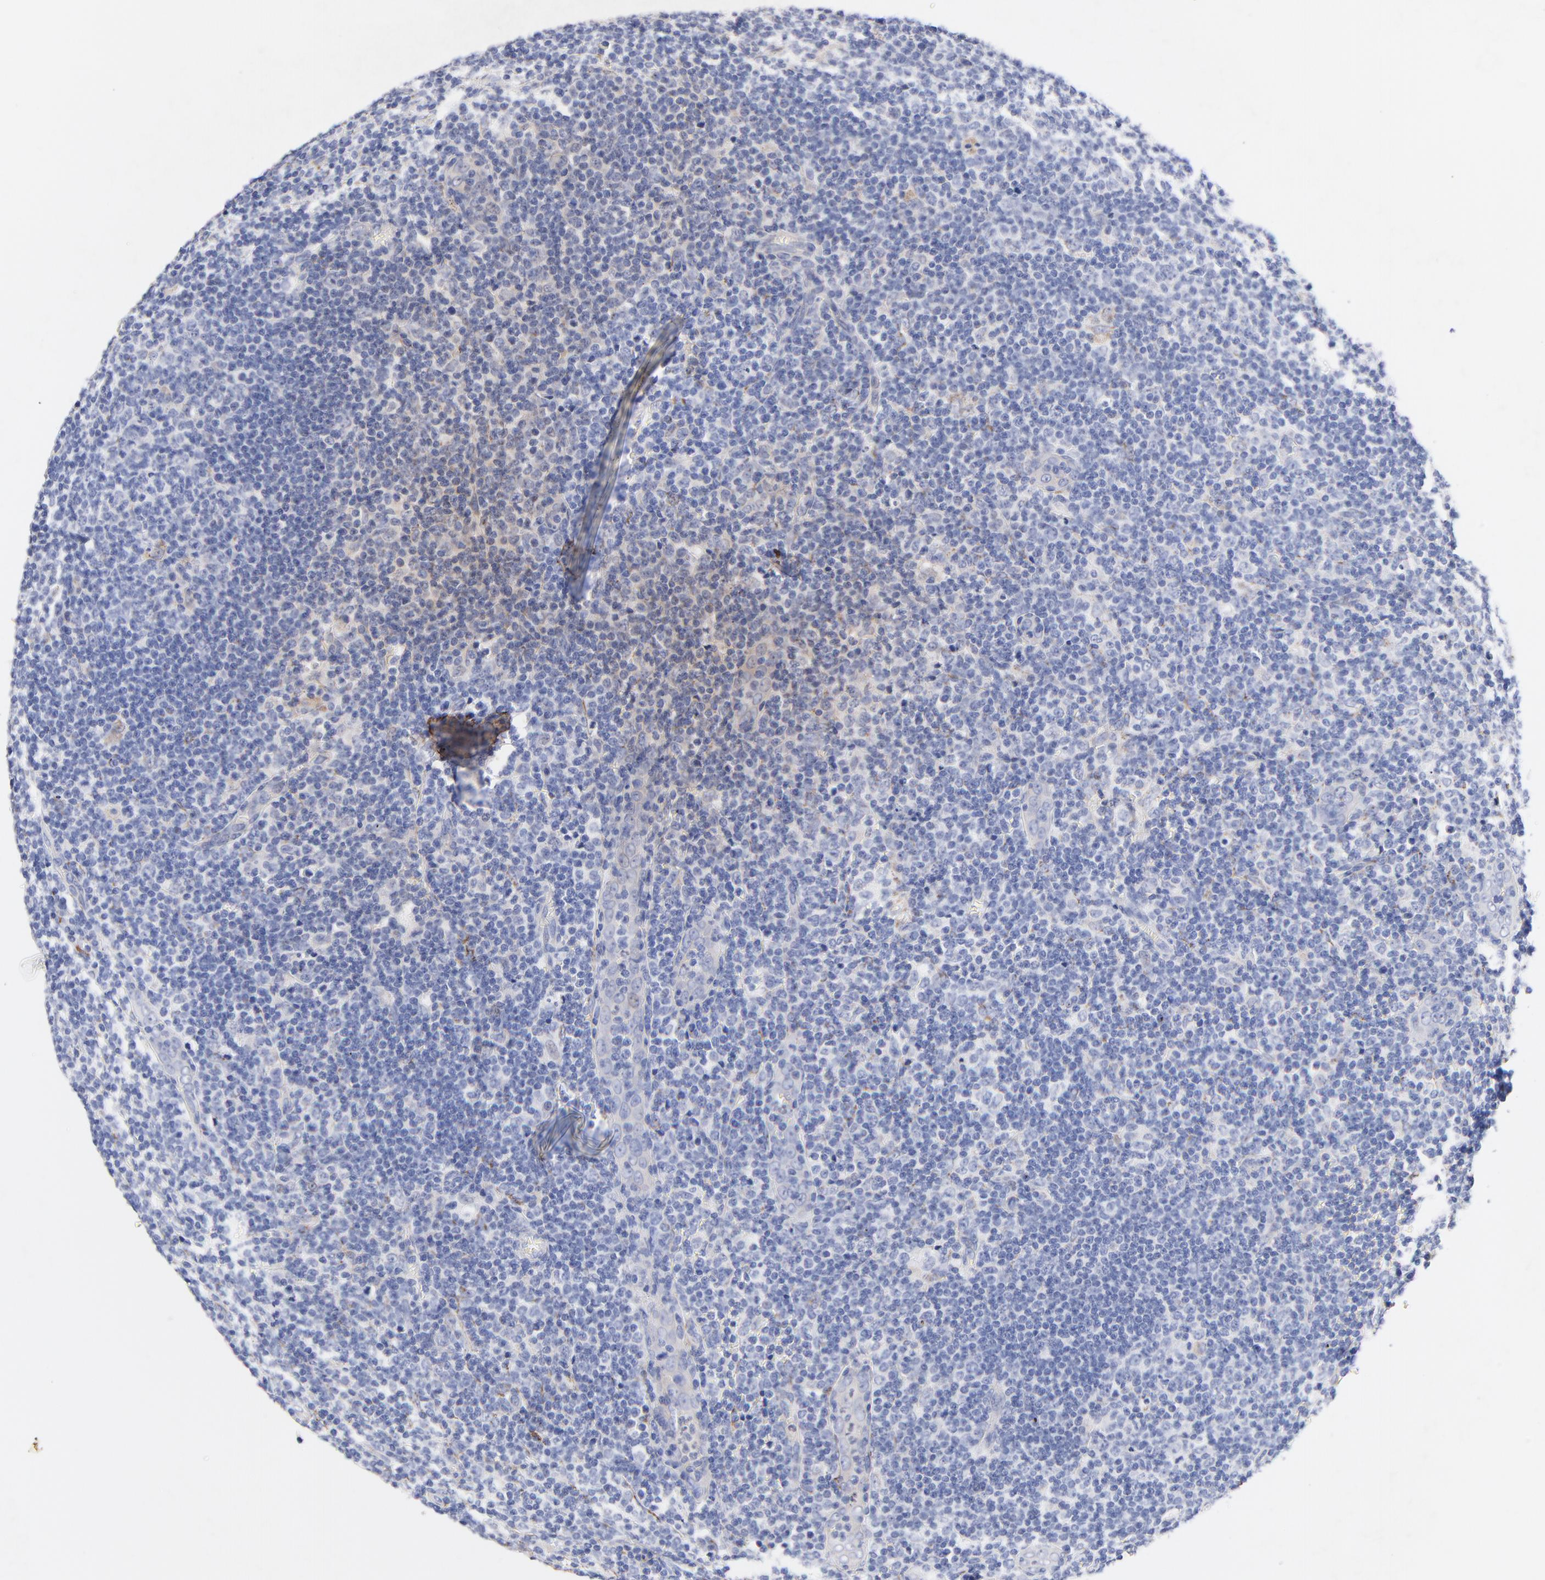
{"staining": {"intensity": "negative", "quantity": "none", "location": "none"}, "tissue": "lymphoma", "cell_type": "Tumor cells", "image_type": "cancer", "snomed": [{"axis": "morphology", "description": "Malignant lymphoma, non-Hodgkin's type, Low grade"}, {"axis": "topography", "description": "Lymph node"}], "caption": "DAB (3,3'-diaminobenzidine) immunohistochemical staining of human lymphoma shows no significant expression in tumor cells.", "gene": "FBXO10", "patient": {"sex": "male", "age": 74}}